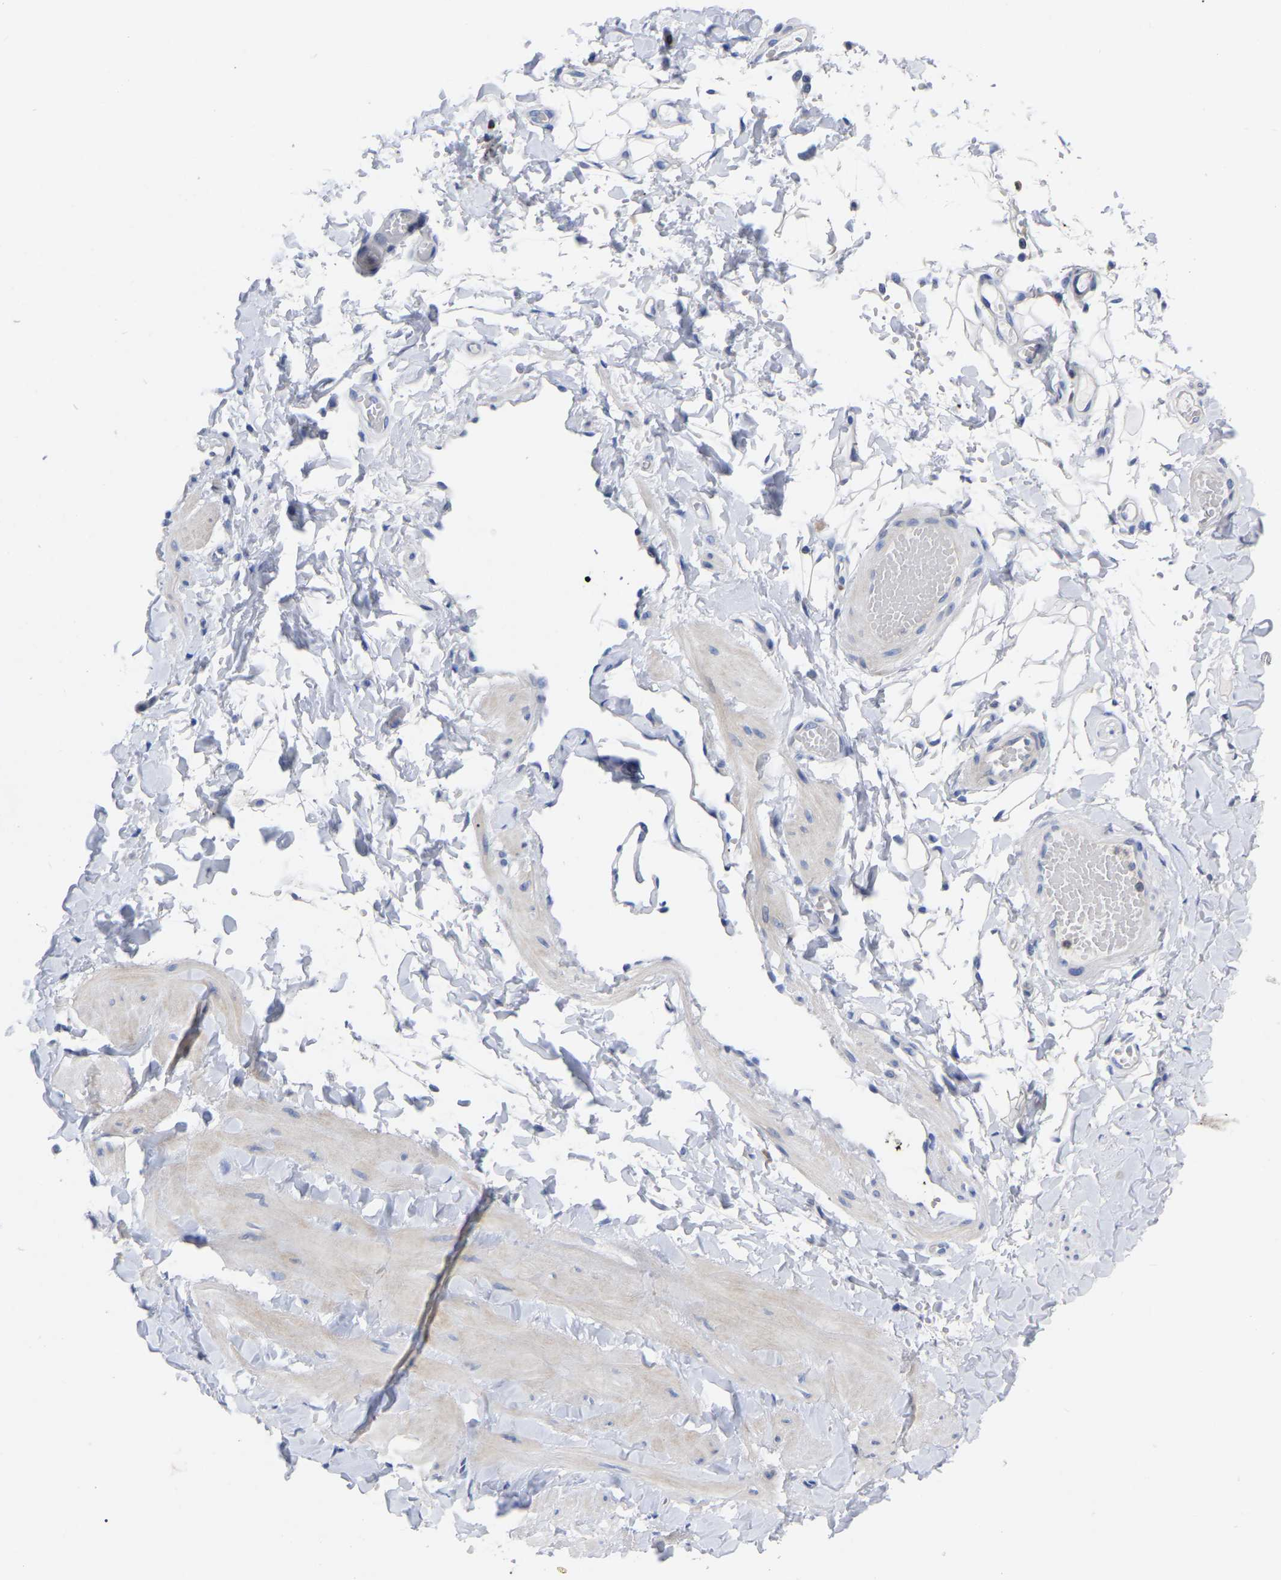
{"staining": {"intensity": "negative", "quantity": "none", "location": "none"}, "tissue": "adipose tissue", "cell_type": "Adipocytes", "image_type": "normal", "snomed": [{"axis": "morphology", "description": "Normal tissue, NOS"}, {"axis": "topography", "description": "Adipose tissue"}, {"axis": "topography", "description": "Vascular tissue"}, {"axis": "topography", "description": "Peripheral nerve tissue"}], "caption": "Adipose tissue stained for a protein using IHC demonstrates no expression adipocytes.", "gene": "PTPN7", "patient": {"sex": "male", "age": 25}}